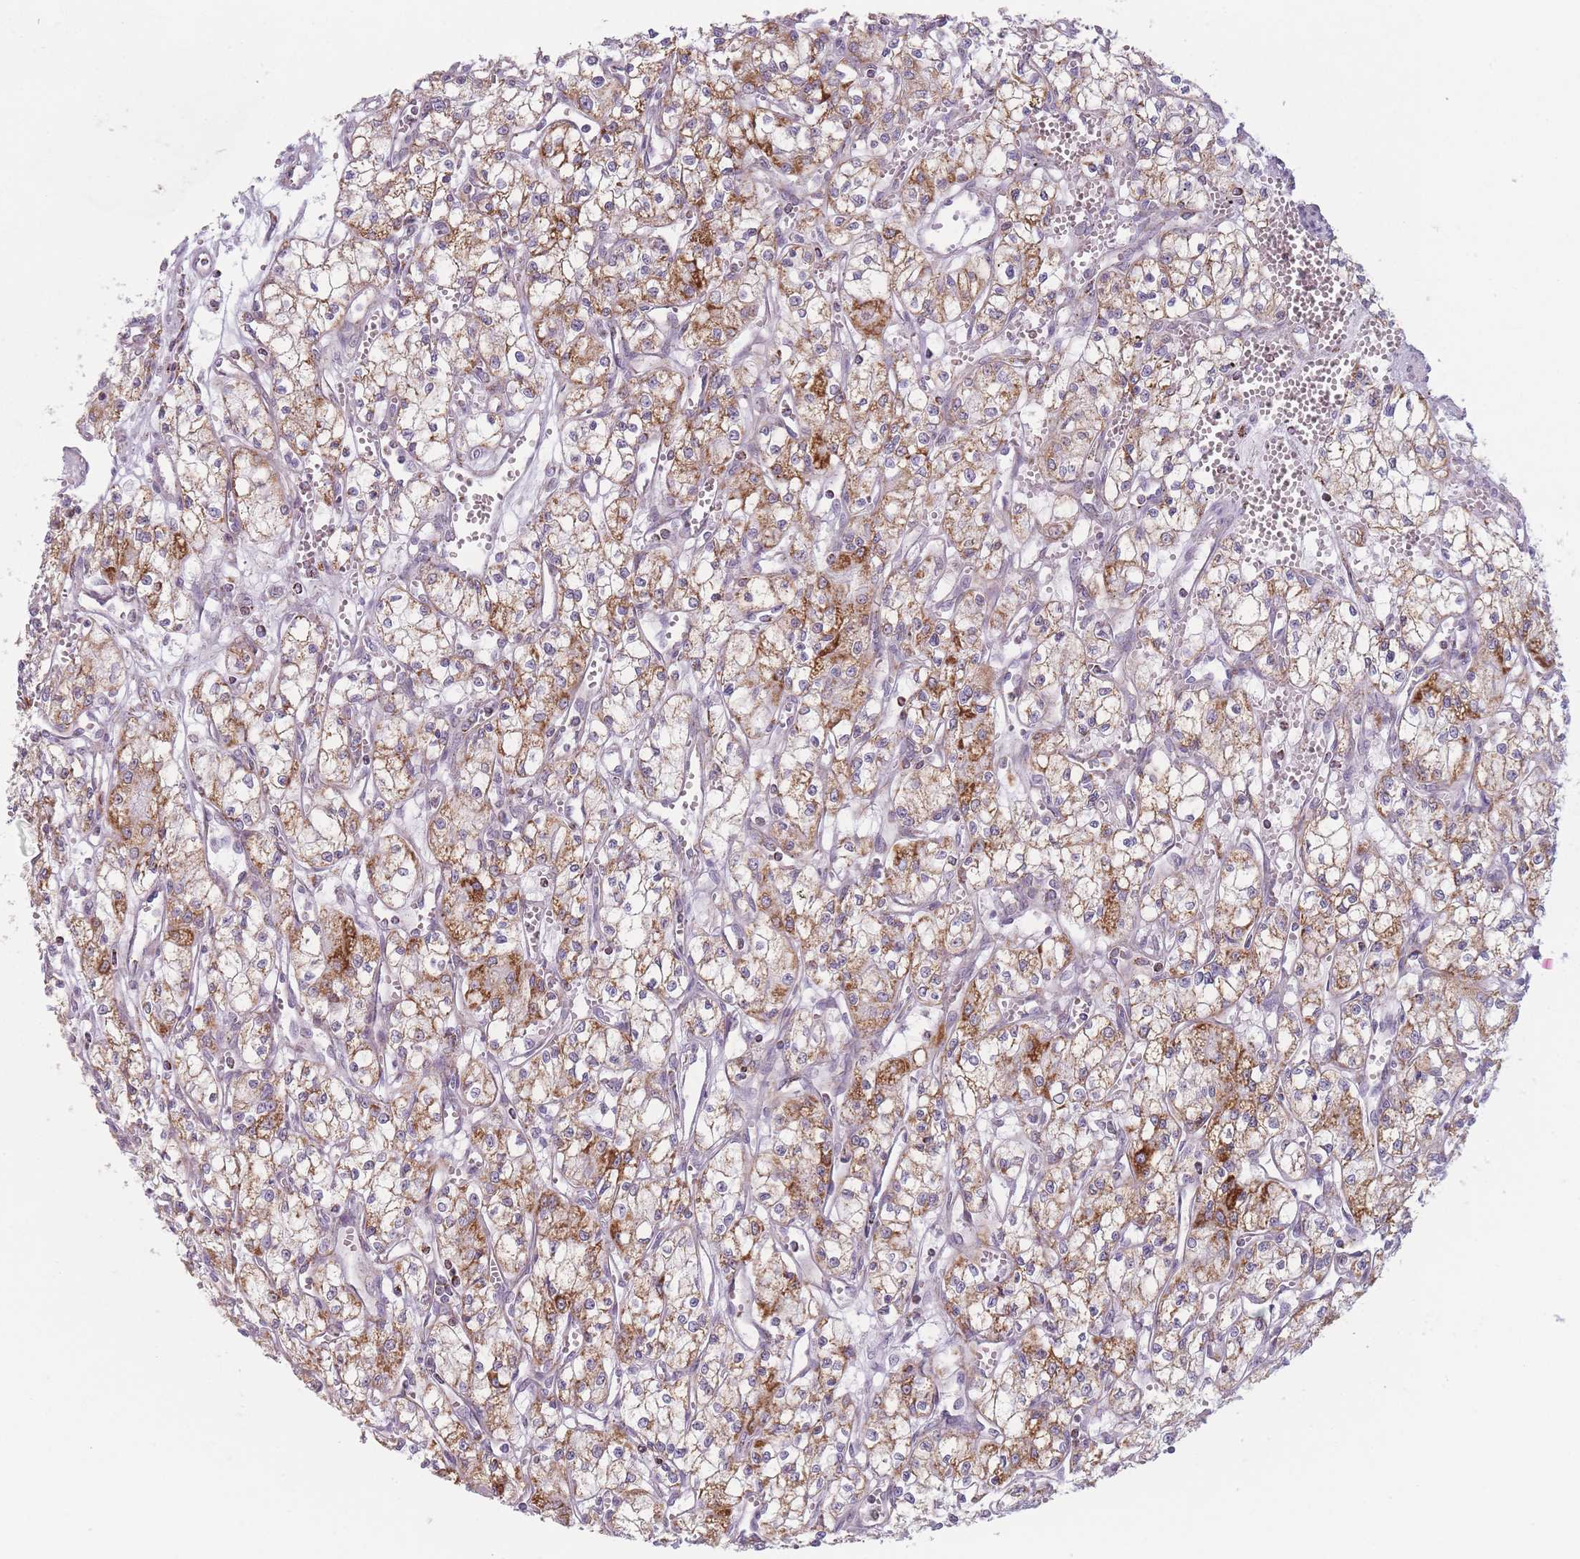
{"staining": {"intensity": "moderate", "quantity": ">75%", "location": "cytoplasmic/membranous"}, "tissue": "renal cancer", "cell_type": "Tumor cells", "image_type": "cancer", "snomed": [{"axis": "morphology", "description": "Adenocarcinoma, NOS"}, {"axis": "topography", "description": "Kidney"}], "caption": "Human renal adenocarcinoma stained with a protein marker shows moderate staining in tumor cells.", "gene": "DCHS1", "patient": {"sex": "male", "age": 59}}